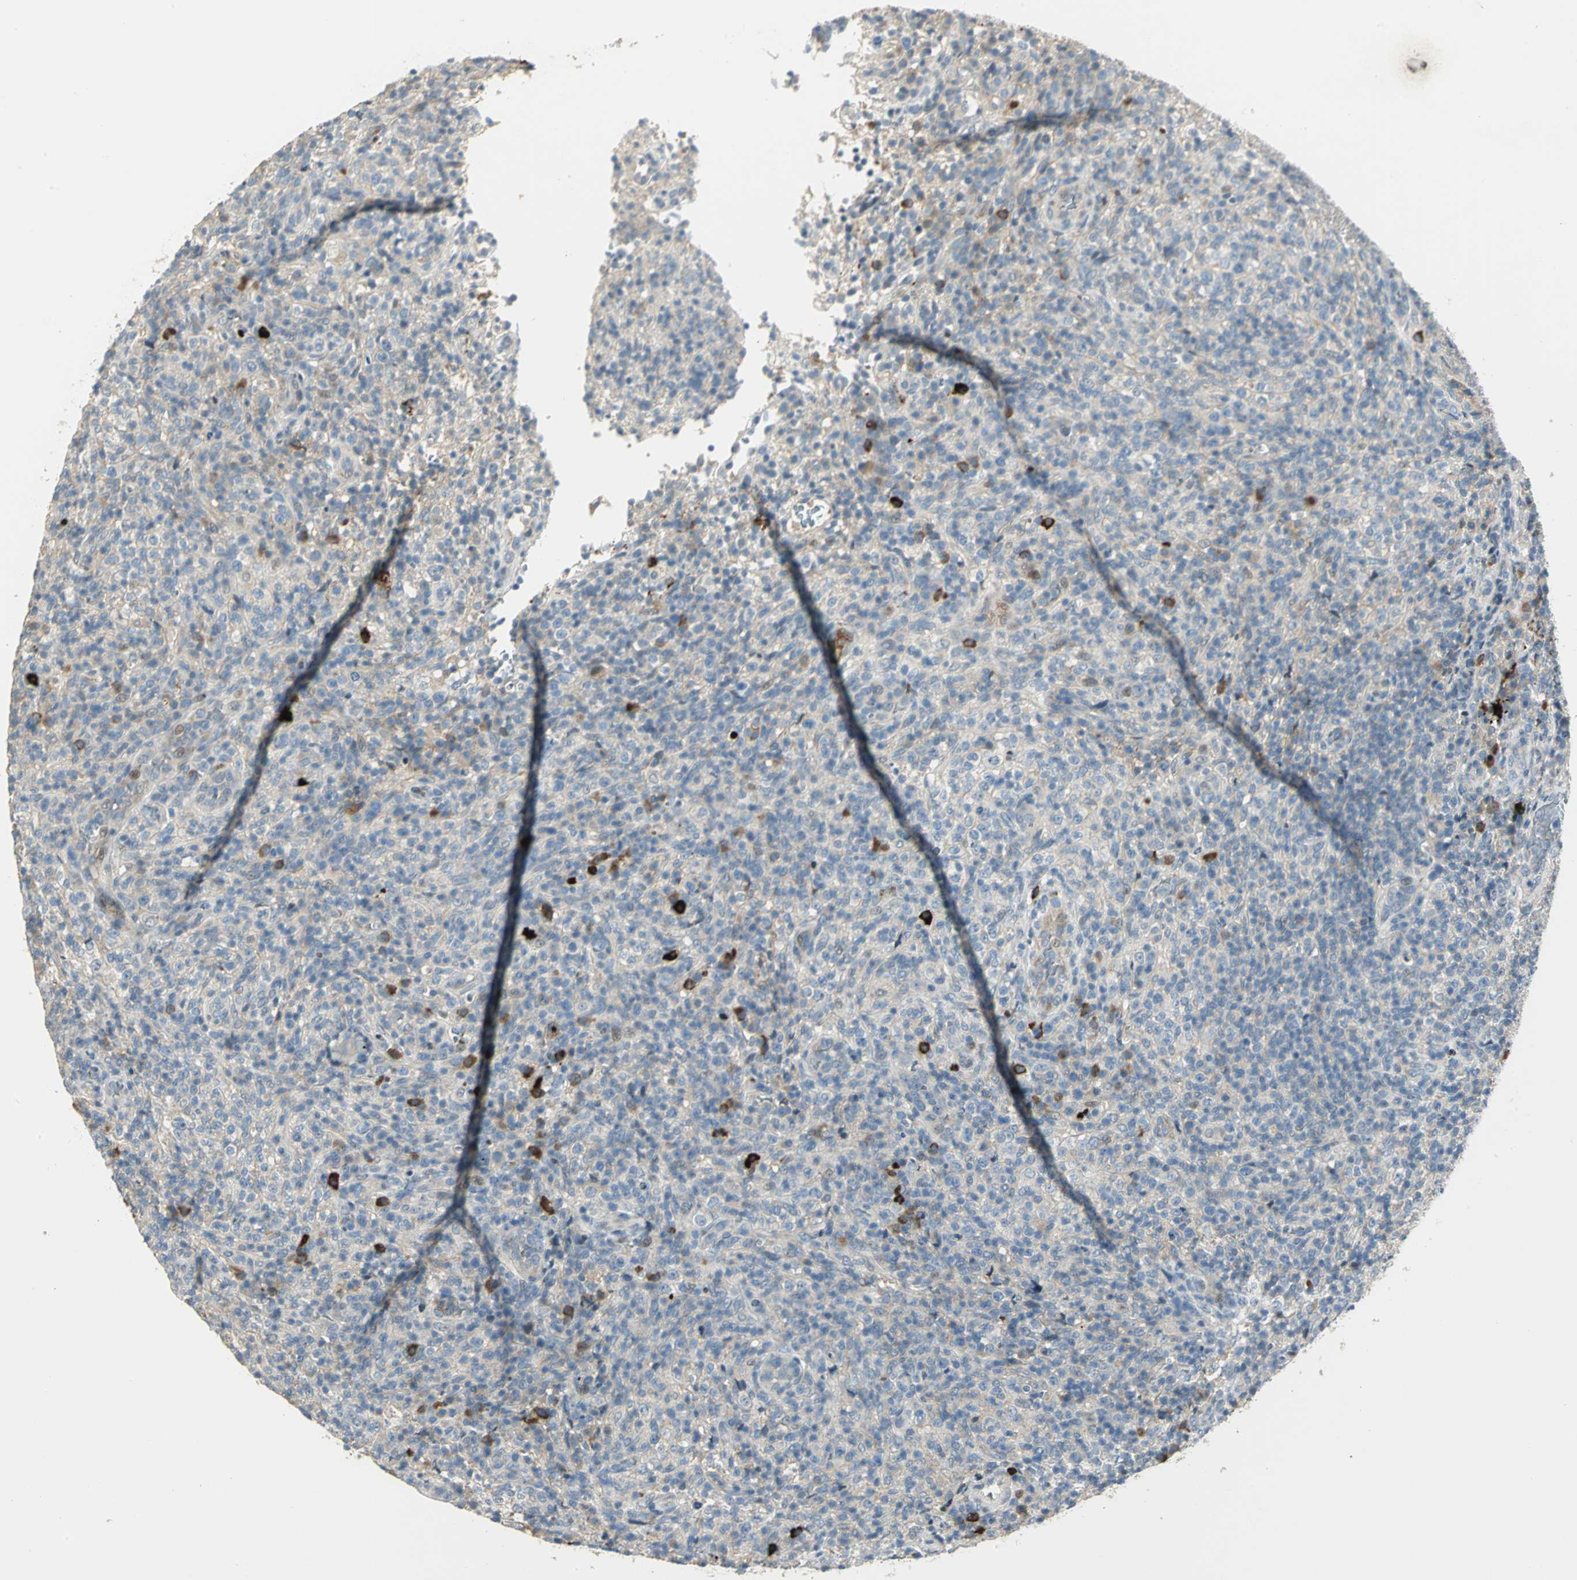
{"staining": {"intensity": "weak", "quantity": "<25%", "location": "cytoplasmic/membranous"}, "tissue": "lymphoma", "cell_type": "Tumor cells", "image_type": "cancer", "snomed": [{"axis": "morphology", "description": "Malignant lymphoma, non-Hodgkin's type, High grade"}, {"axis": "topography", "description": "Lymph node"}], "caption": "Tumor cells are negative for protein expression in human malignant lymphoma, non-Hodgkin's type (high-grade). (DAB (3,3'-diaminobenzidine) IHC, high magnification).", "gene": "PROC", "patient": {"sex": "female", "age": 76}}